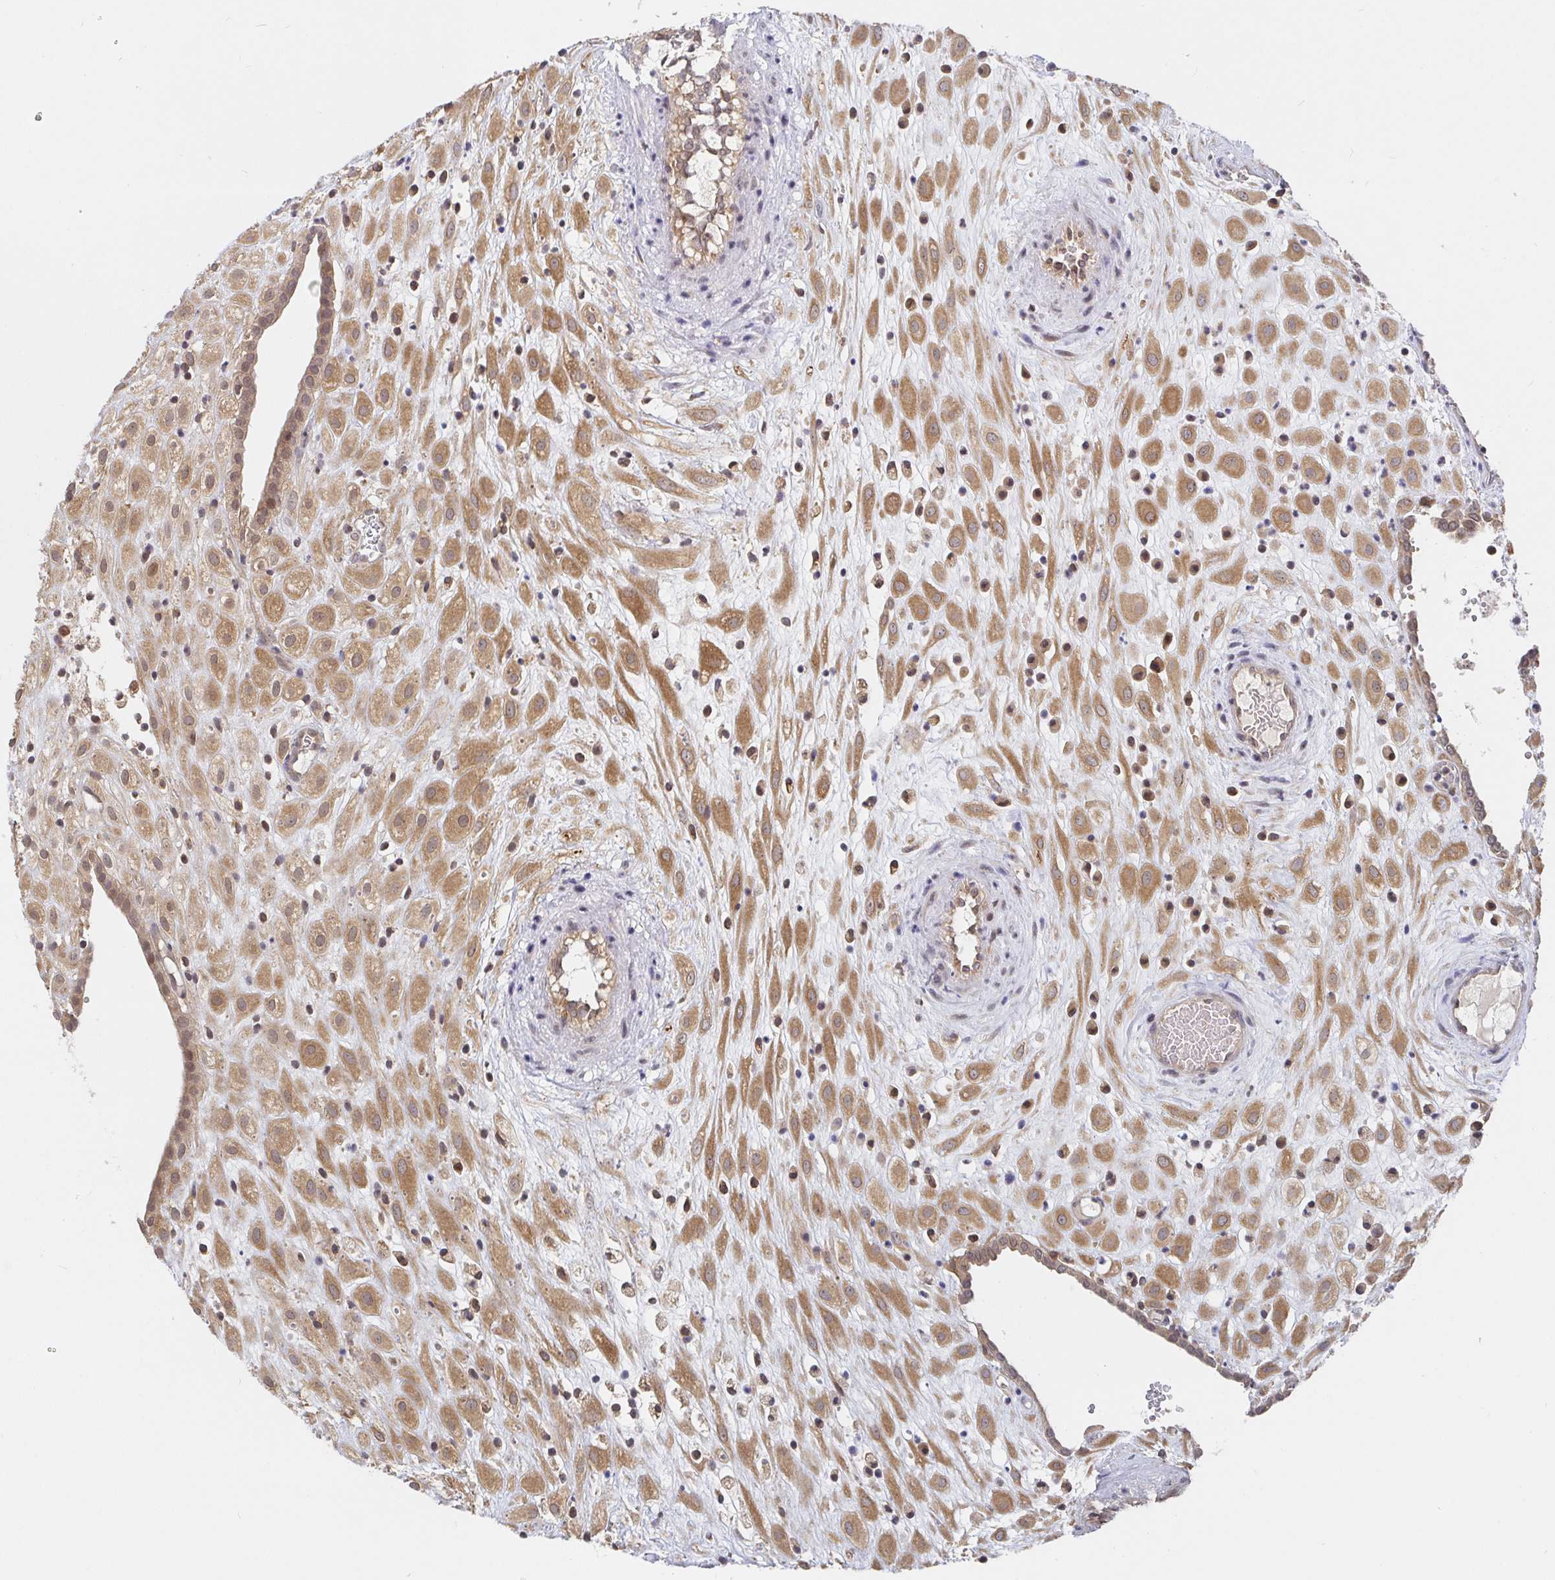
{"staining": {"intensity": "moderate", "quantity": ">75%", "location": "cytoplasmic/membranous"}, "tissue": "placenta", "cell_type": "Decidual cells", "image_type": "normal", "snomed": [{"axis": "morphology", "description": "Normal tissue, NOS"}, {"axis": "topography", "description": "Placenta"}], "caption": "Immunohistochemical staining of benign human placenta demonstrates moderate cytoplasmic/membranous protein positivity in approximately >75% of decidual cells. (Brightfield microscopy of DAB IHC at high magnification).", "gene": "ALG1L2", "patient": {"sex": "female", "age": 24}}